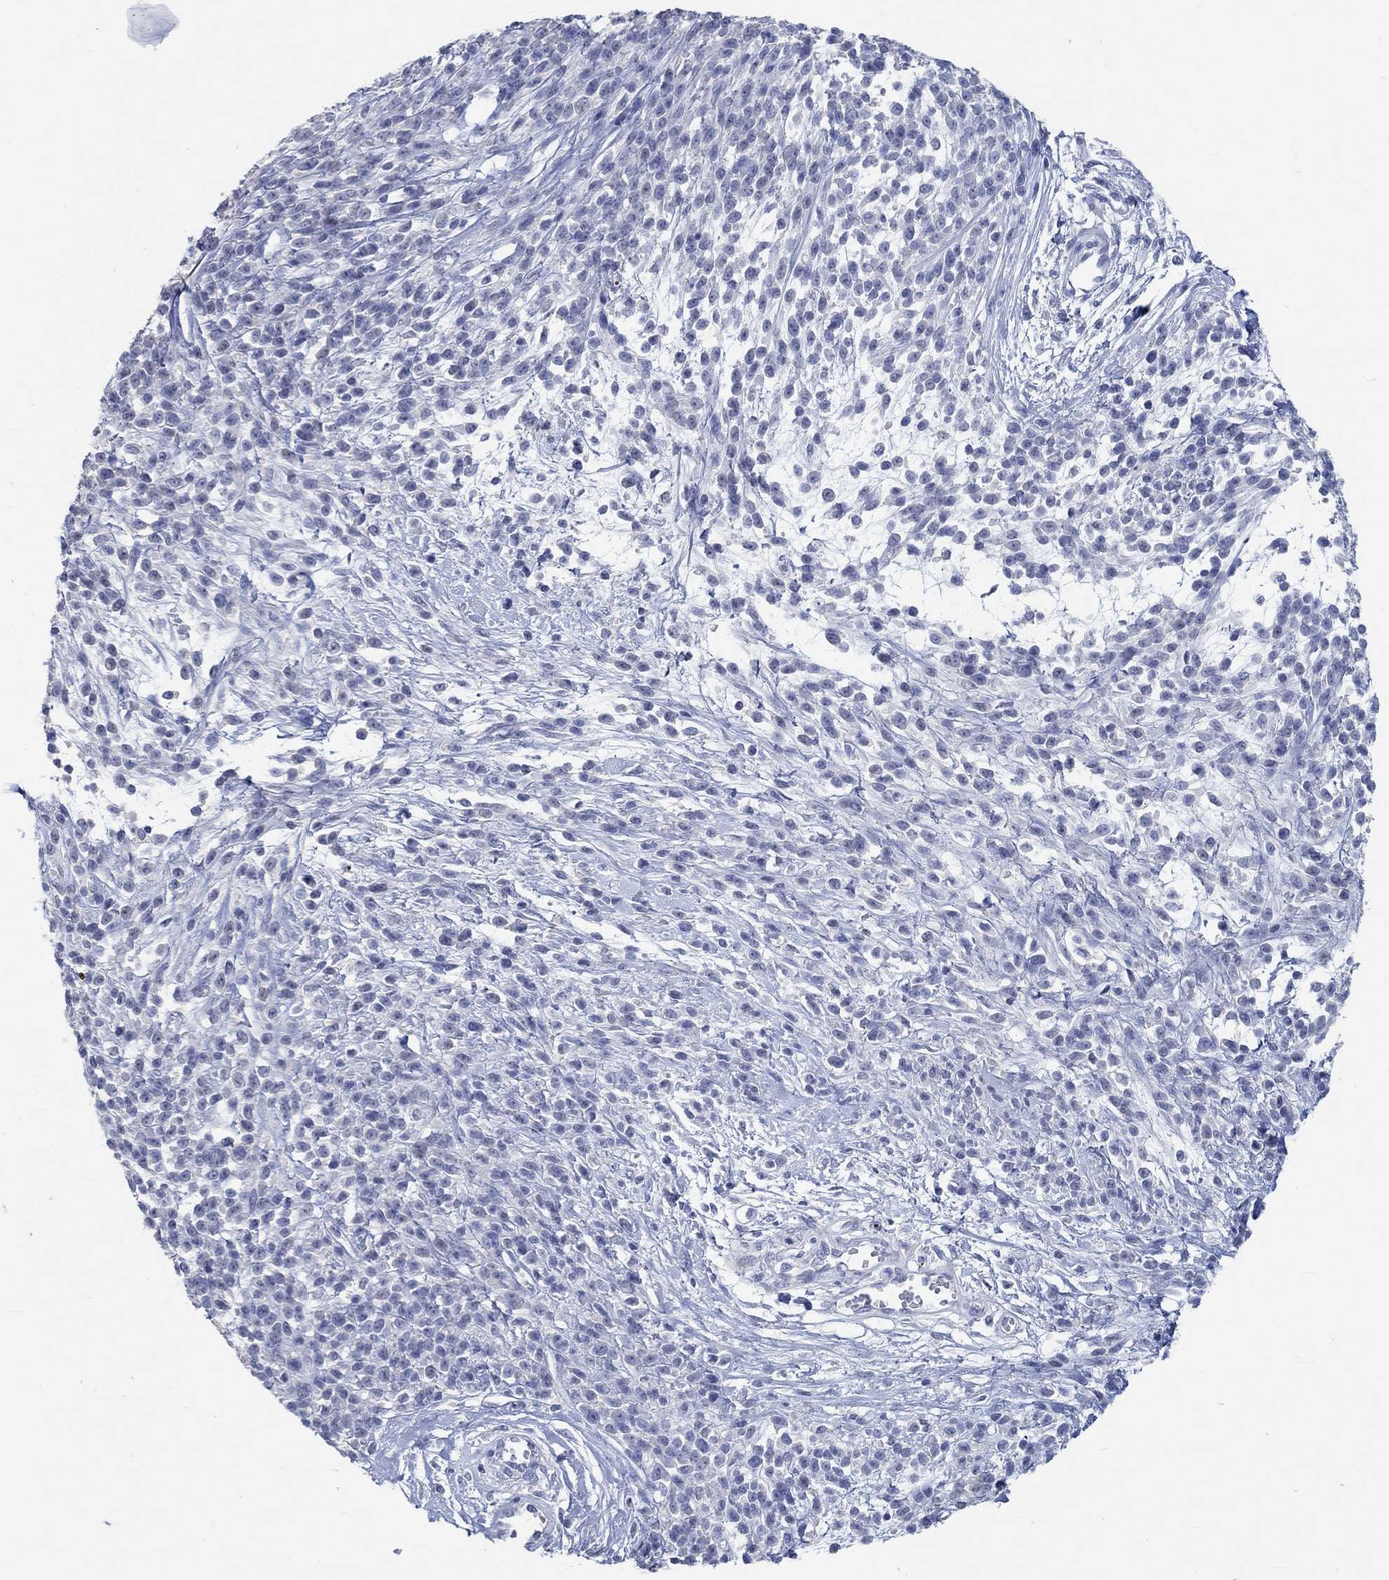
{"staining": {"intensity": "negative", "quantity": "none", "location": "none"}, "tissue": "melanoma", "cell_type": "Tumor cells", "image_type": "cancer", "snomed": [{"axis": "morphology", "description": "Malignant melanoma, NOS"}, {"axis": "topography", "description": "Skin"}, {"axis": "topography", "description": "Skin of trunk"}], "caption": "This image is of malignant melanoma stained with immunohistochemistry to label a protein in brown with the nuclei are counter-stained blue. There is no positivity in tumor cells.", "gene": "C4orf47", "patient": {"sex": "male", "age": 74}}